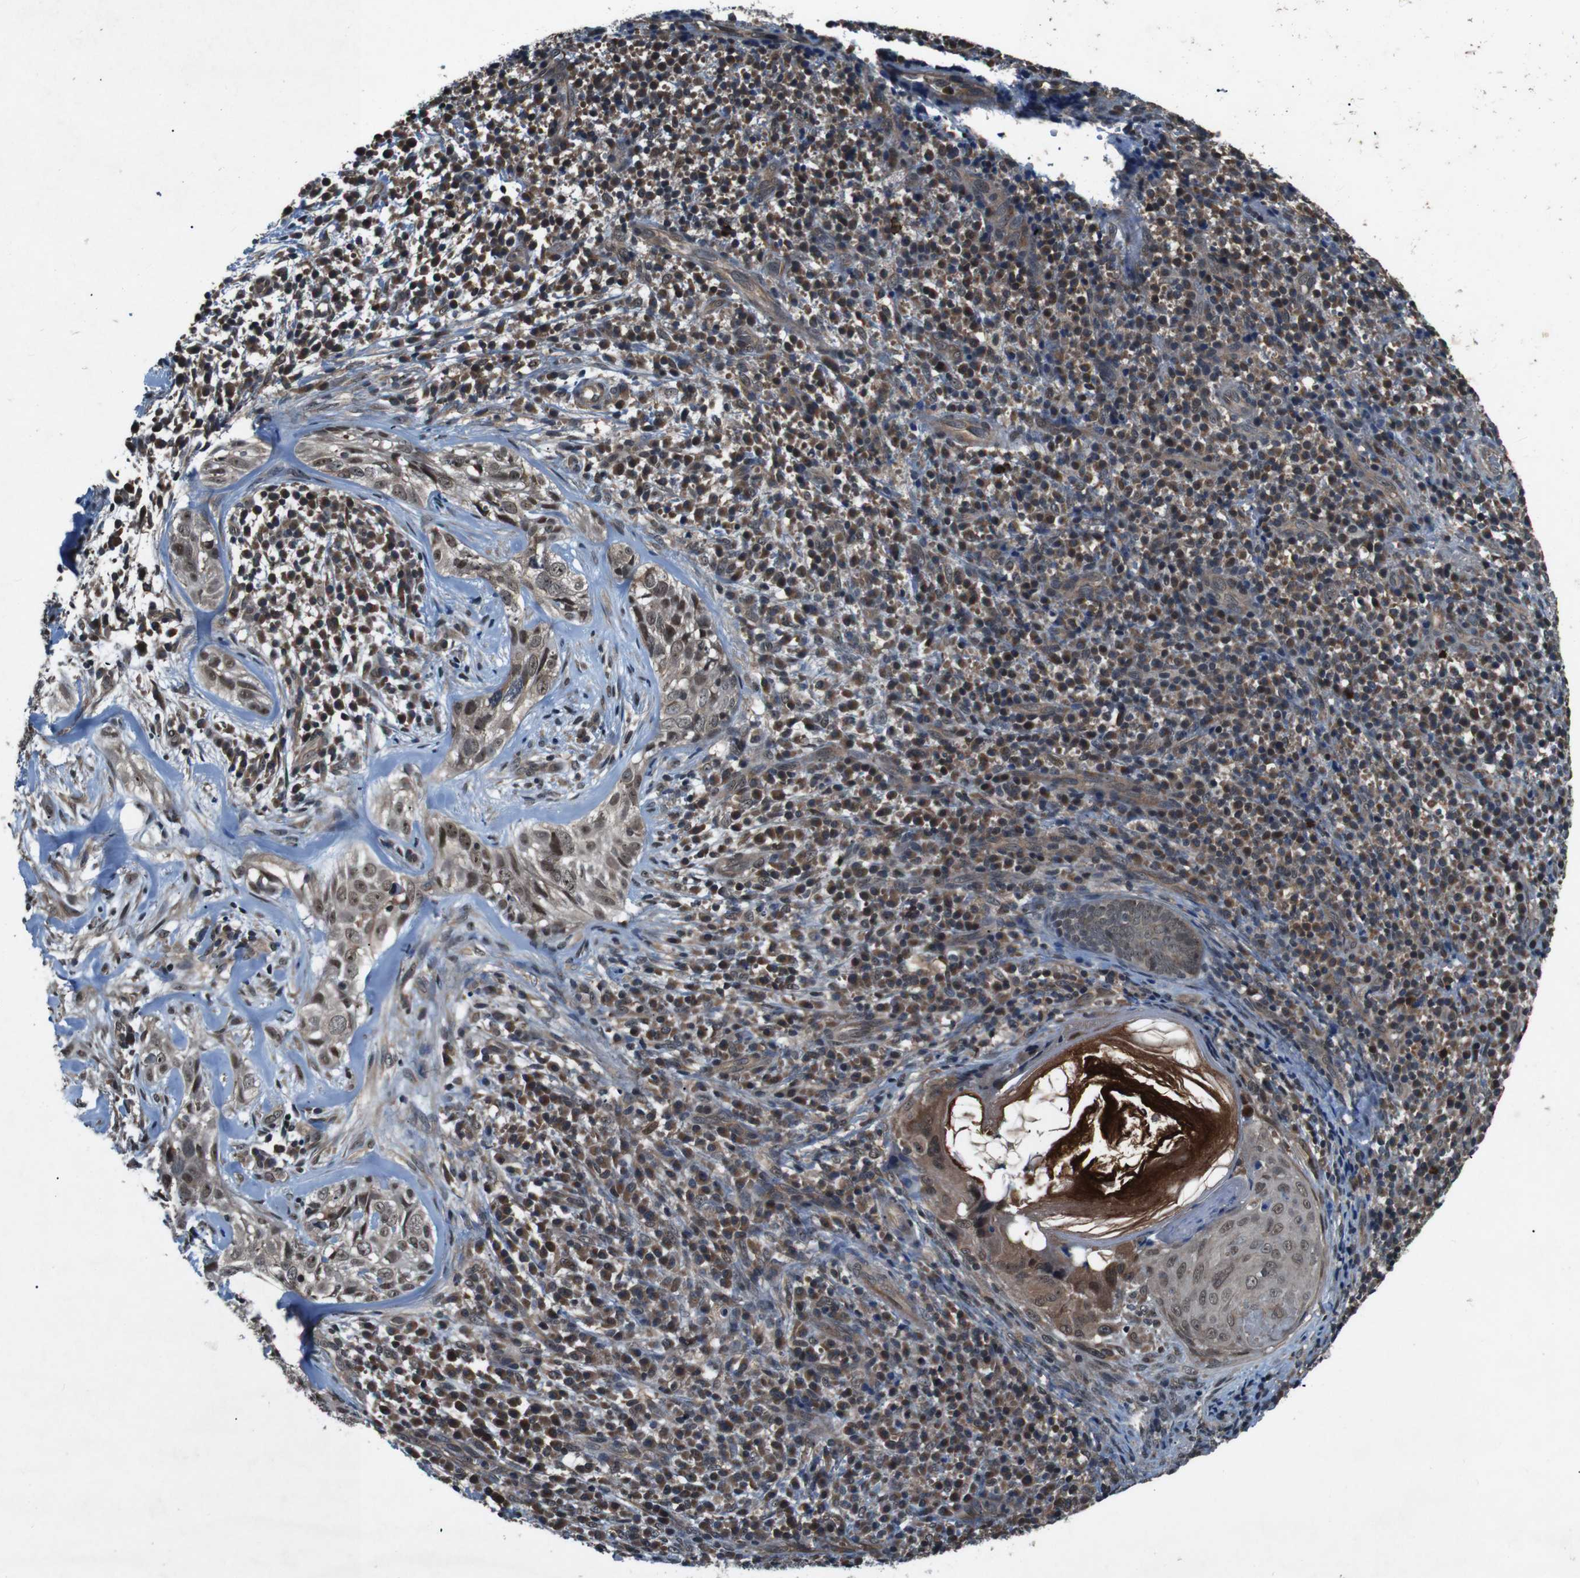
{"staining": {"intensity": "moderate", "quantity": ">75%", "location": "cytoplasmic/membranous,nuclear"}, "tissue": "skin cancer", "cell_type": "Tumor cells", "image_type": "cancer", "snomed": [{"axis": "morphology", "description": "Basal cell carcinoma"}, {"axis": "topography", "description": "Skin"}], "caption": "Skin cancer tissue reveals moderate cytoplasmic/membranous and nuclear expression in approximately >75% of tumor cells, visualized by immunohistochemistry.", "gene": "SOCS1", "patient": {"sex": "male", "age": 72}}